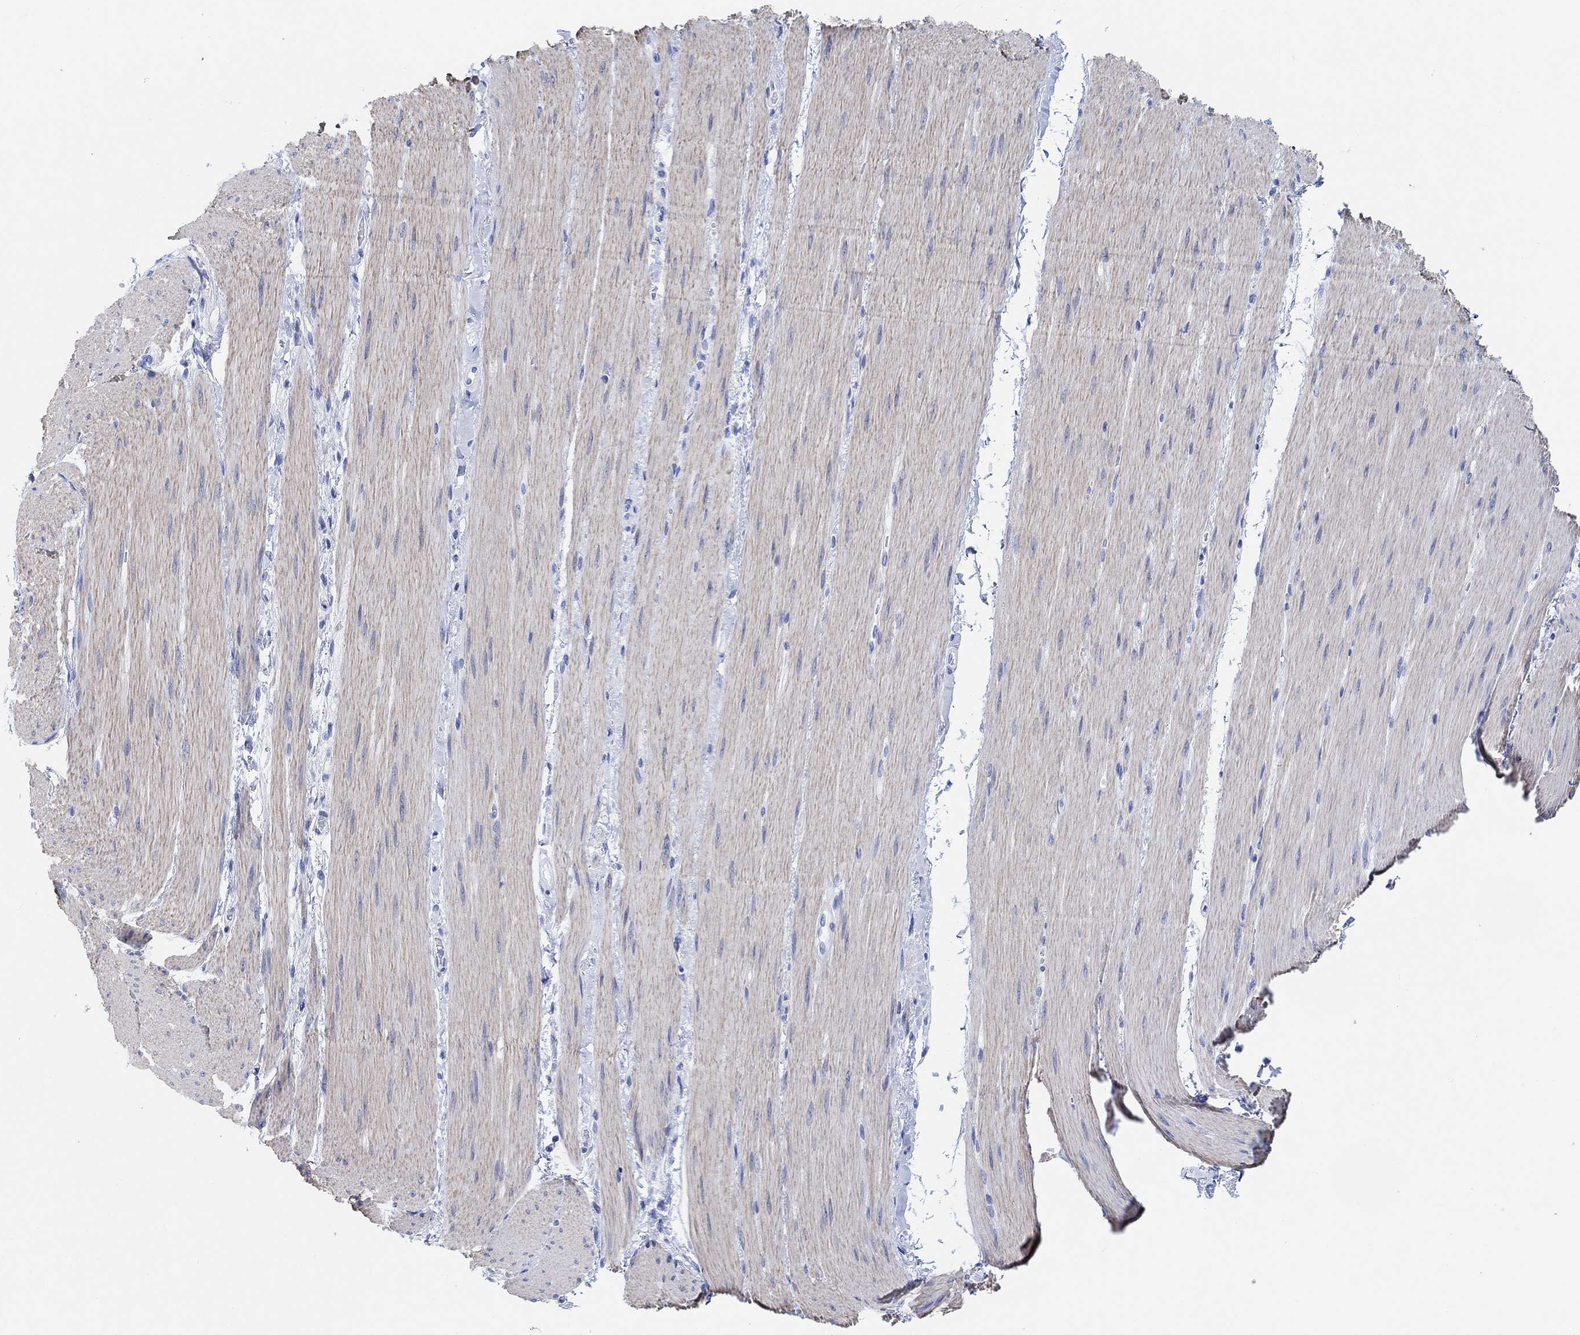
{"staining": {"intensity": "negative", "quantity": "none", "location": "none"}, "tissue": "adipose tissue", "cell_type": "Adipocytes", "image_type": "normal", "snomed": [{"axis": "morphology", "description": "Normal tissue, NOS"}, {"axis": "topography", "description": "Smooth muscle"}, {"axis": "topography", "description": "Duodenum"}, {"axis": "topography", "description": "Peripheral nerve tissue"}], "caption": "High magnification brightfield microscopy of unremarkable adipose tissue stained with DAB (brown) and counterstained with hematoxylin (blue): adipocytes show no significant positivity. The staining is performed using DAB brown chromogen with nuclei counter-stained in using hematoxylin.", "gene": "ANKRD33", "patient": {"sex": "female", "age": 61}}